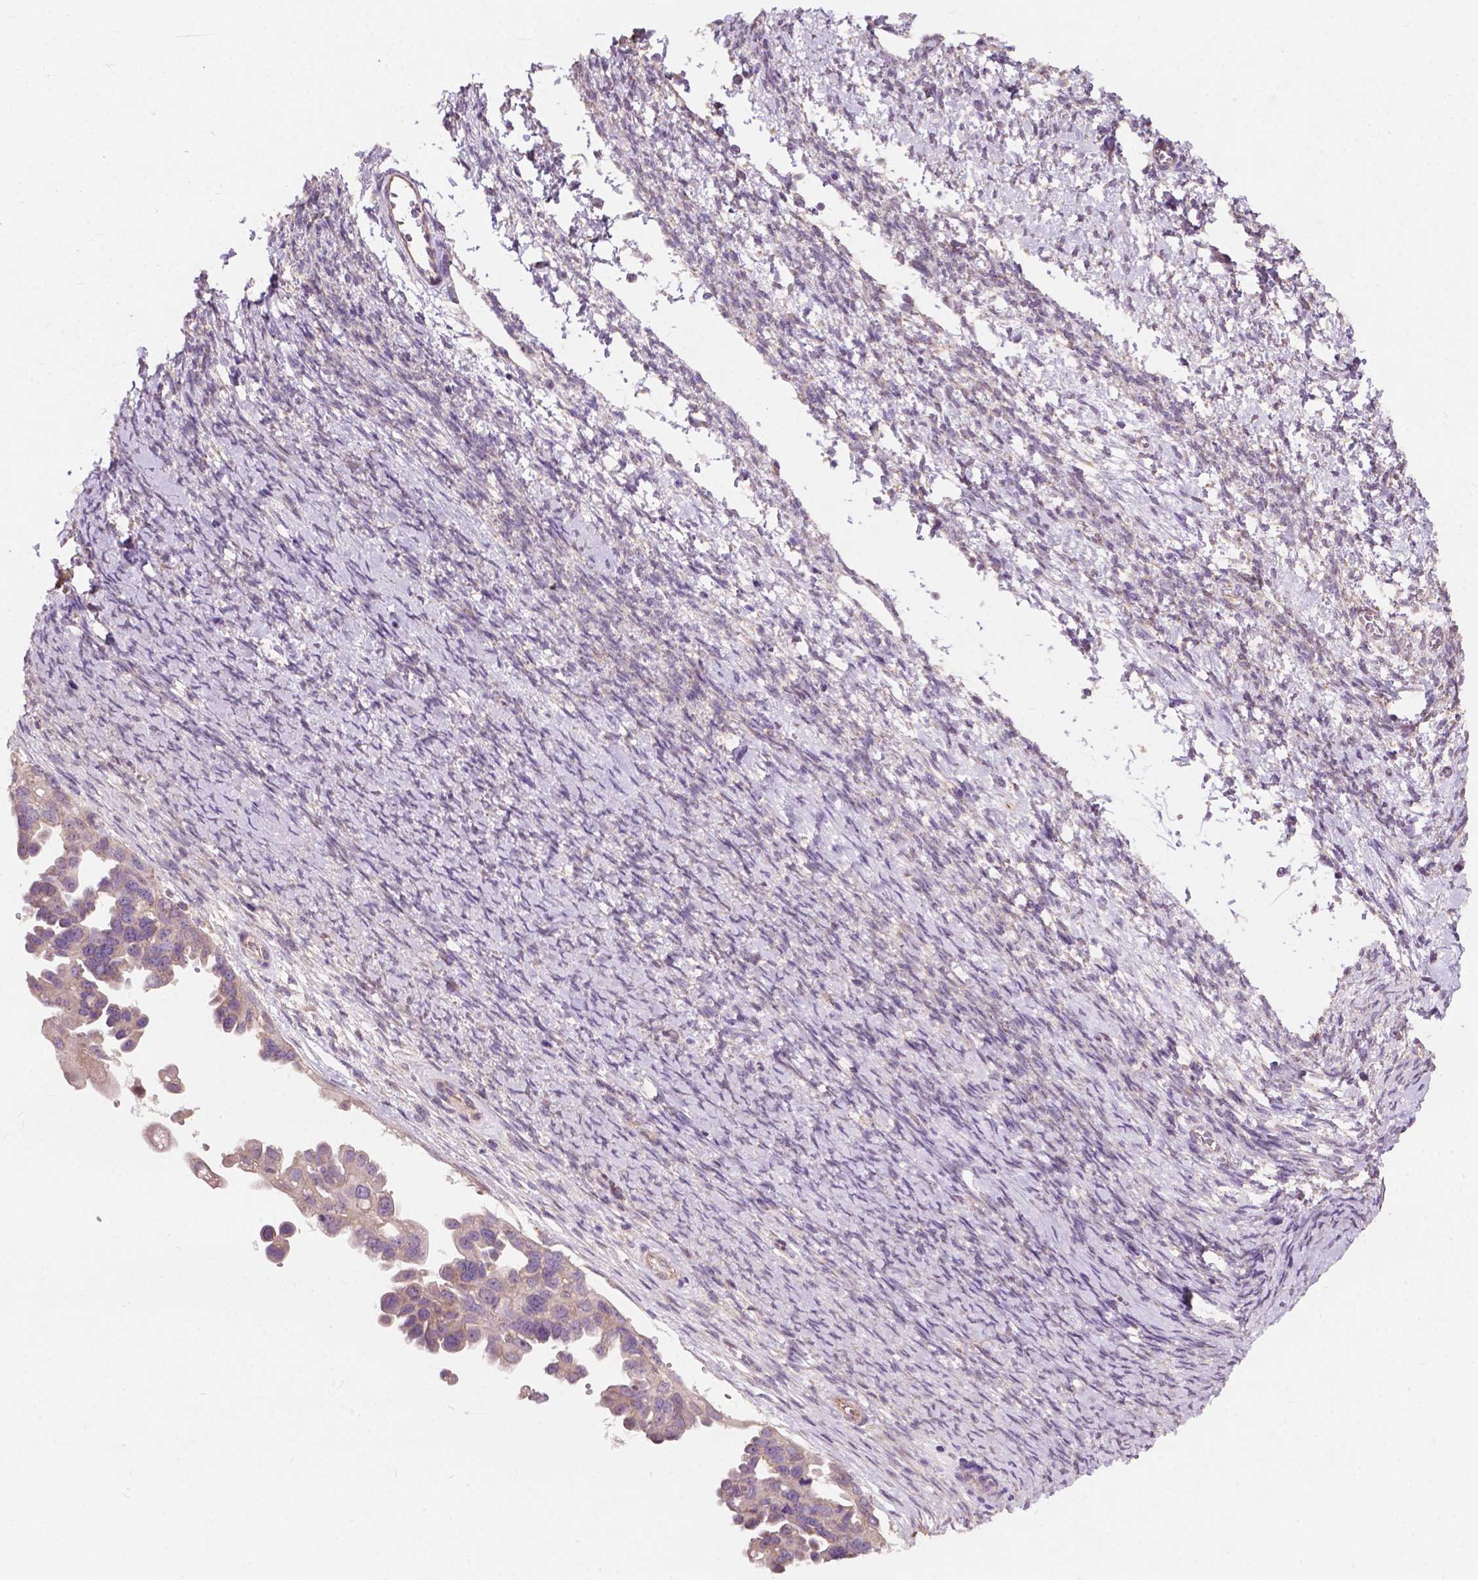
{"staining": {"intensity": "weak", "quantity": ">75%", "location": "cytoplasmic/membranous"}, "tissue": "ovarian cancer", "cell_type": "Tumor cells", "image_type": "cancer", "snomed": [{"axis": "morphology", "description": "Cystadenocarcinoma, serous, NOS"}, {"axis": "topography", "description": "Ovary"}], "caption": "Approximately >75% of tumor cells in human serous cystadenocarcinoma (ovarian) display weak cytoplasmic/membranous protein positivity as visualized by brown immunohistochemical staining.", "gene": "NDUFA10", "patient": {"sex": "female", "age": 53}}